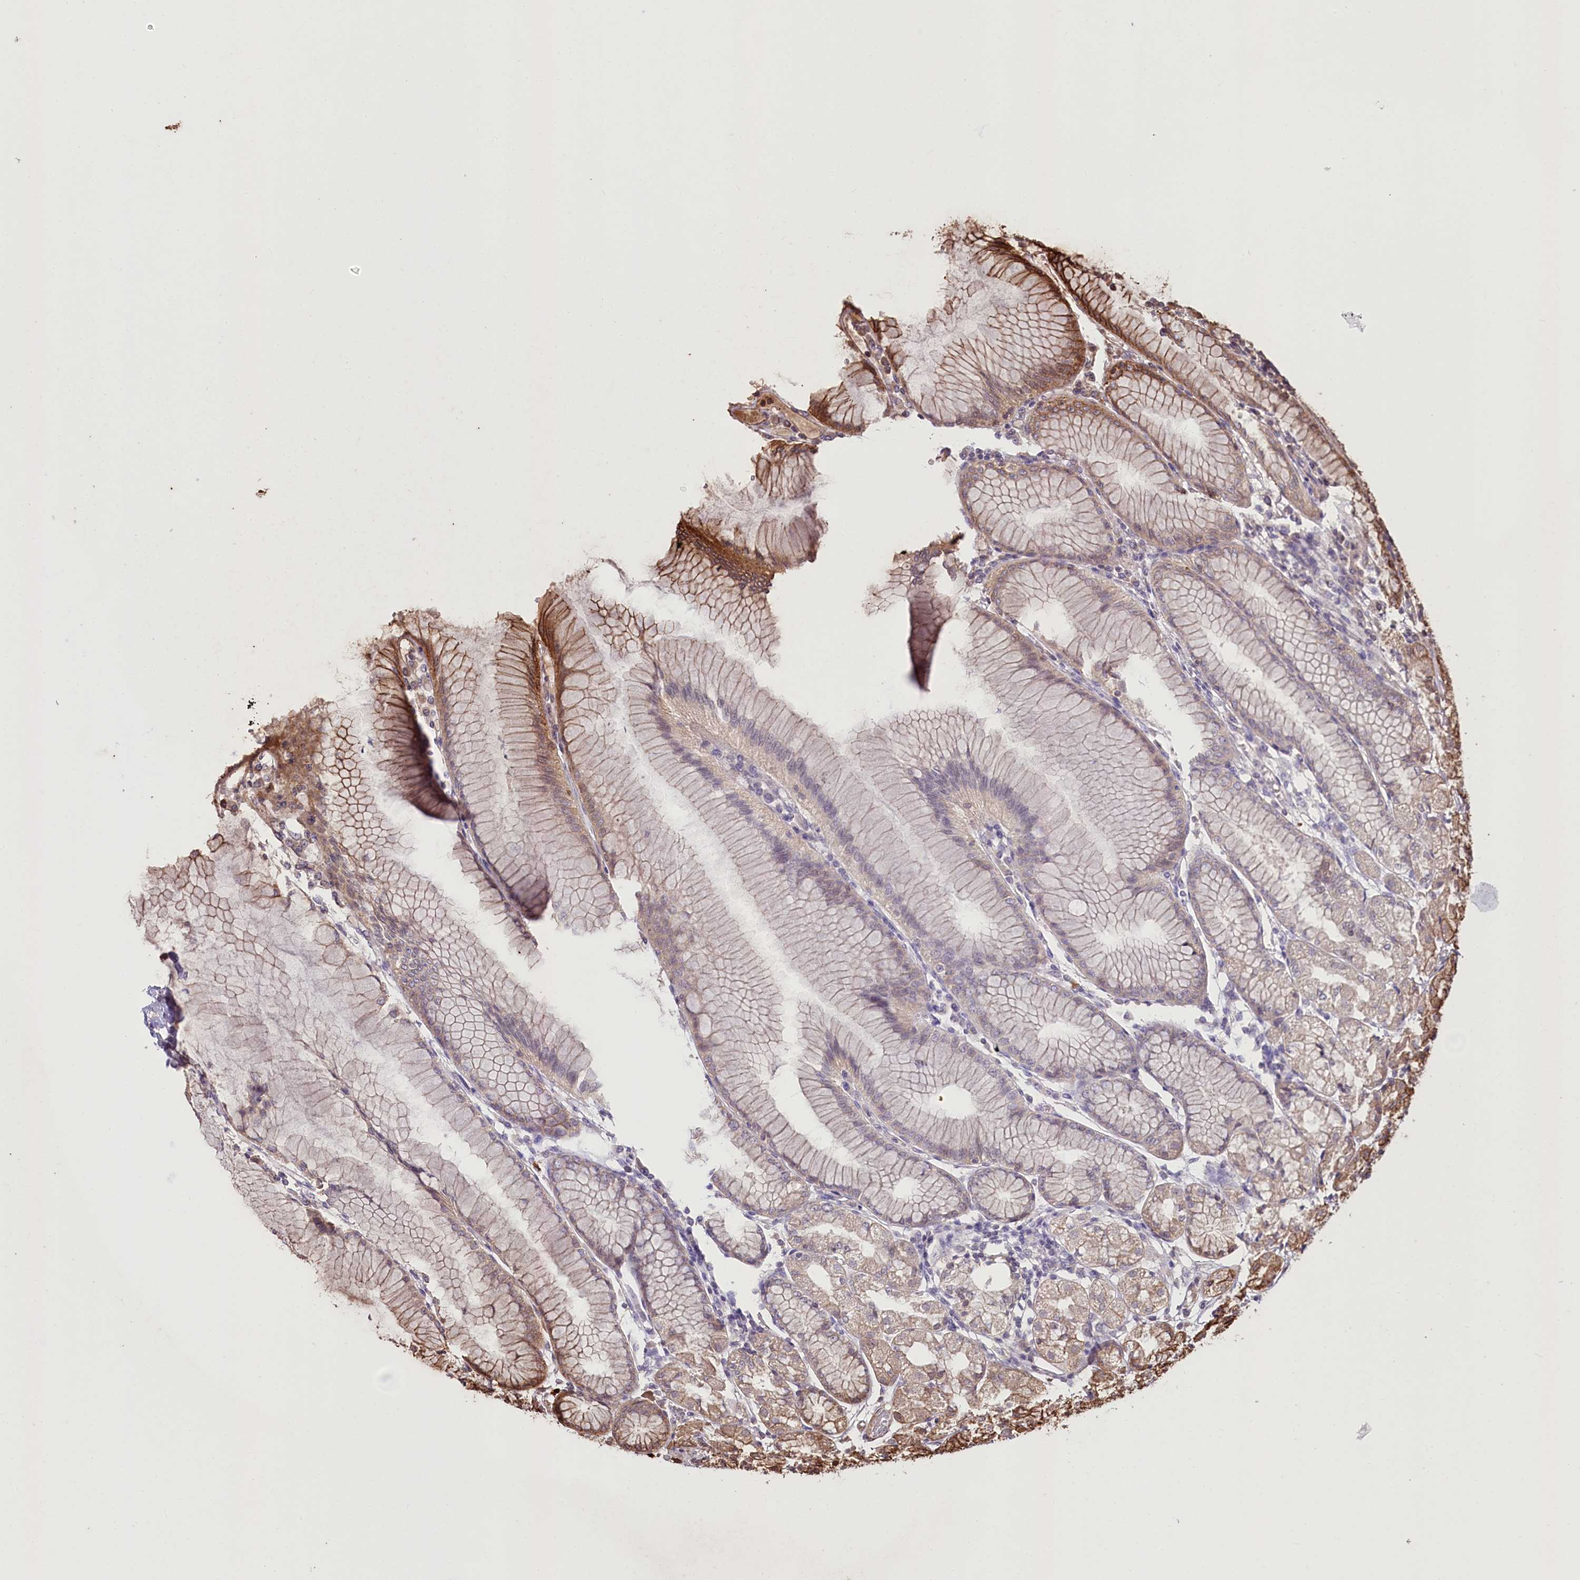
{"staining": {"intensity": "strong", "quantity": "25%-75%", "location": "cytoplasmic/membranous"}, "tissue": "stomach", "cell_type": "Glandular cells", "image_type": "normal", "snomed": [{"axis": "morphology", "description": "Normal tissue, NOS"}, {"axis": "topography", "description": "Stomach"}], "caption": "Immunohistochemistry (IHC) (DAB (3,3'-diaminobenzidine)) staining of unremarkable human stomach displays strong cytoplasmic/membranous protein staining in approximately 25%-75% of glandular cells.", "gene": "DHX29", "patient": {"sex": "female", "age": 57}}